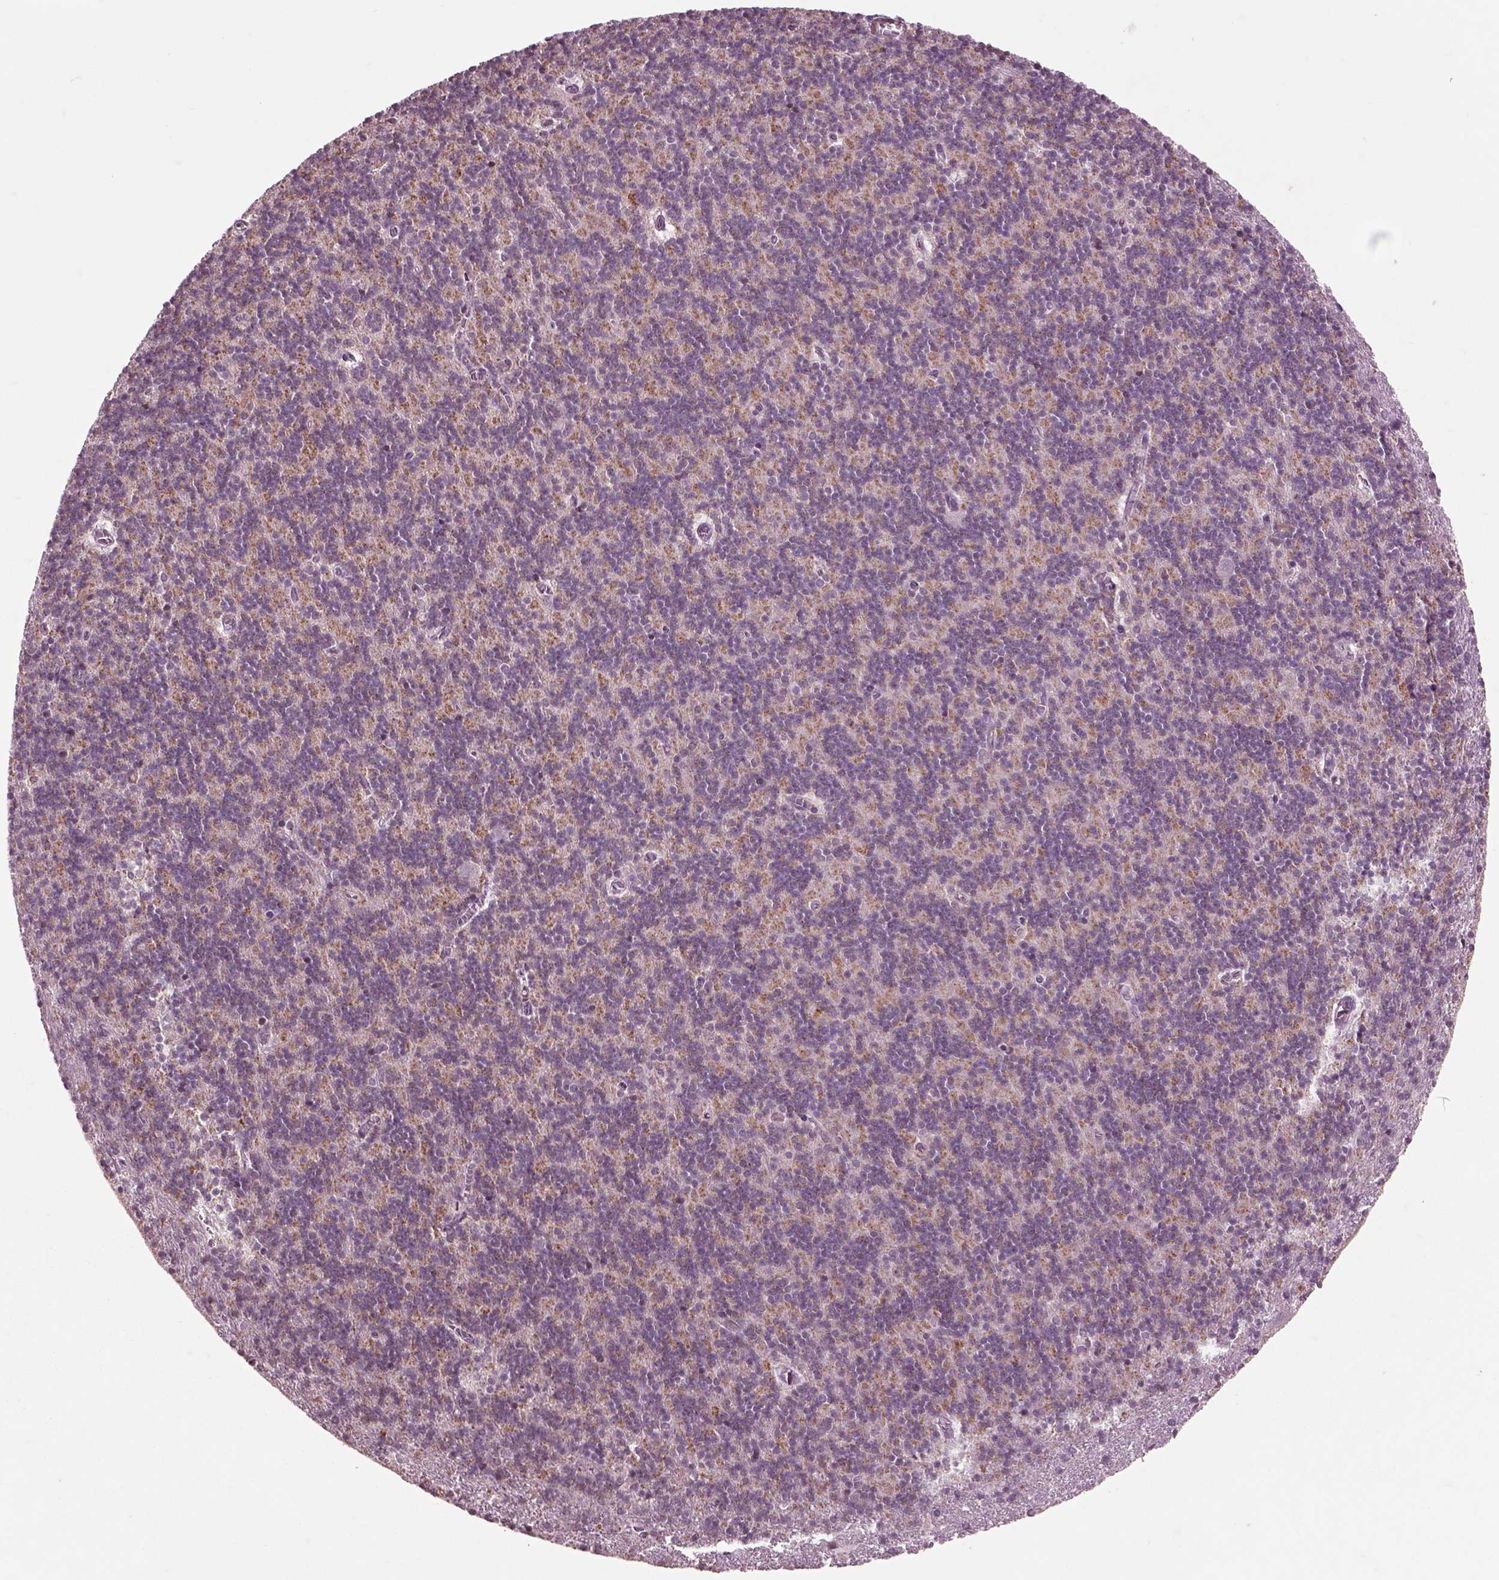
{"staining": {"intensity": "negative", "quantity": "none", "location": "none"}, "tissue": "cerebellum", "cell_type": "Cells in granular layer", "image_type": "normal", "snomed": [{"axis": "morphology", "description": "Normal tissue, NOS"}, {"axis": "topography", "description": "Cerebellum"}], "caption": "IHC histopathology image of normal human cerebellum stained for a protein (brown), which shows no staining in cells in granular layer. (DAB immunohistochemistry (IHC) visualized using brightfield microscopy, high magnification).", "gene": "CHGB", "patient": {"sex": "male", "age": 70}}